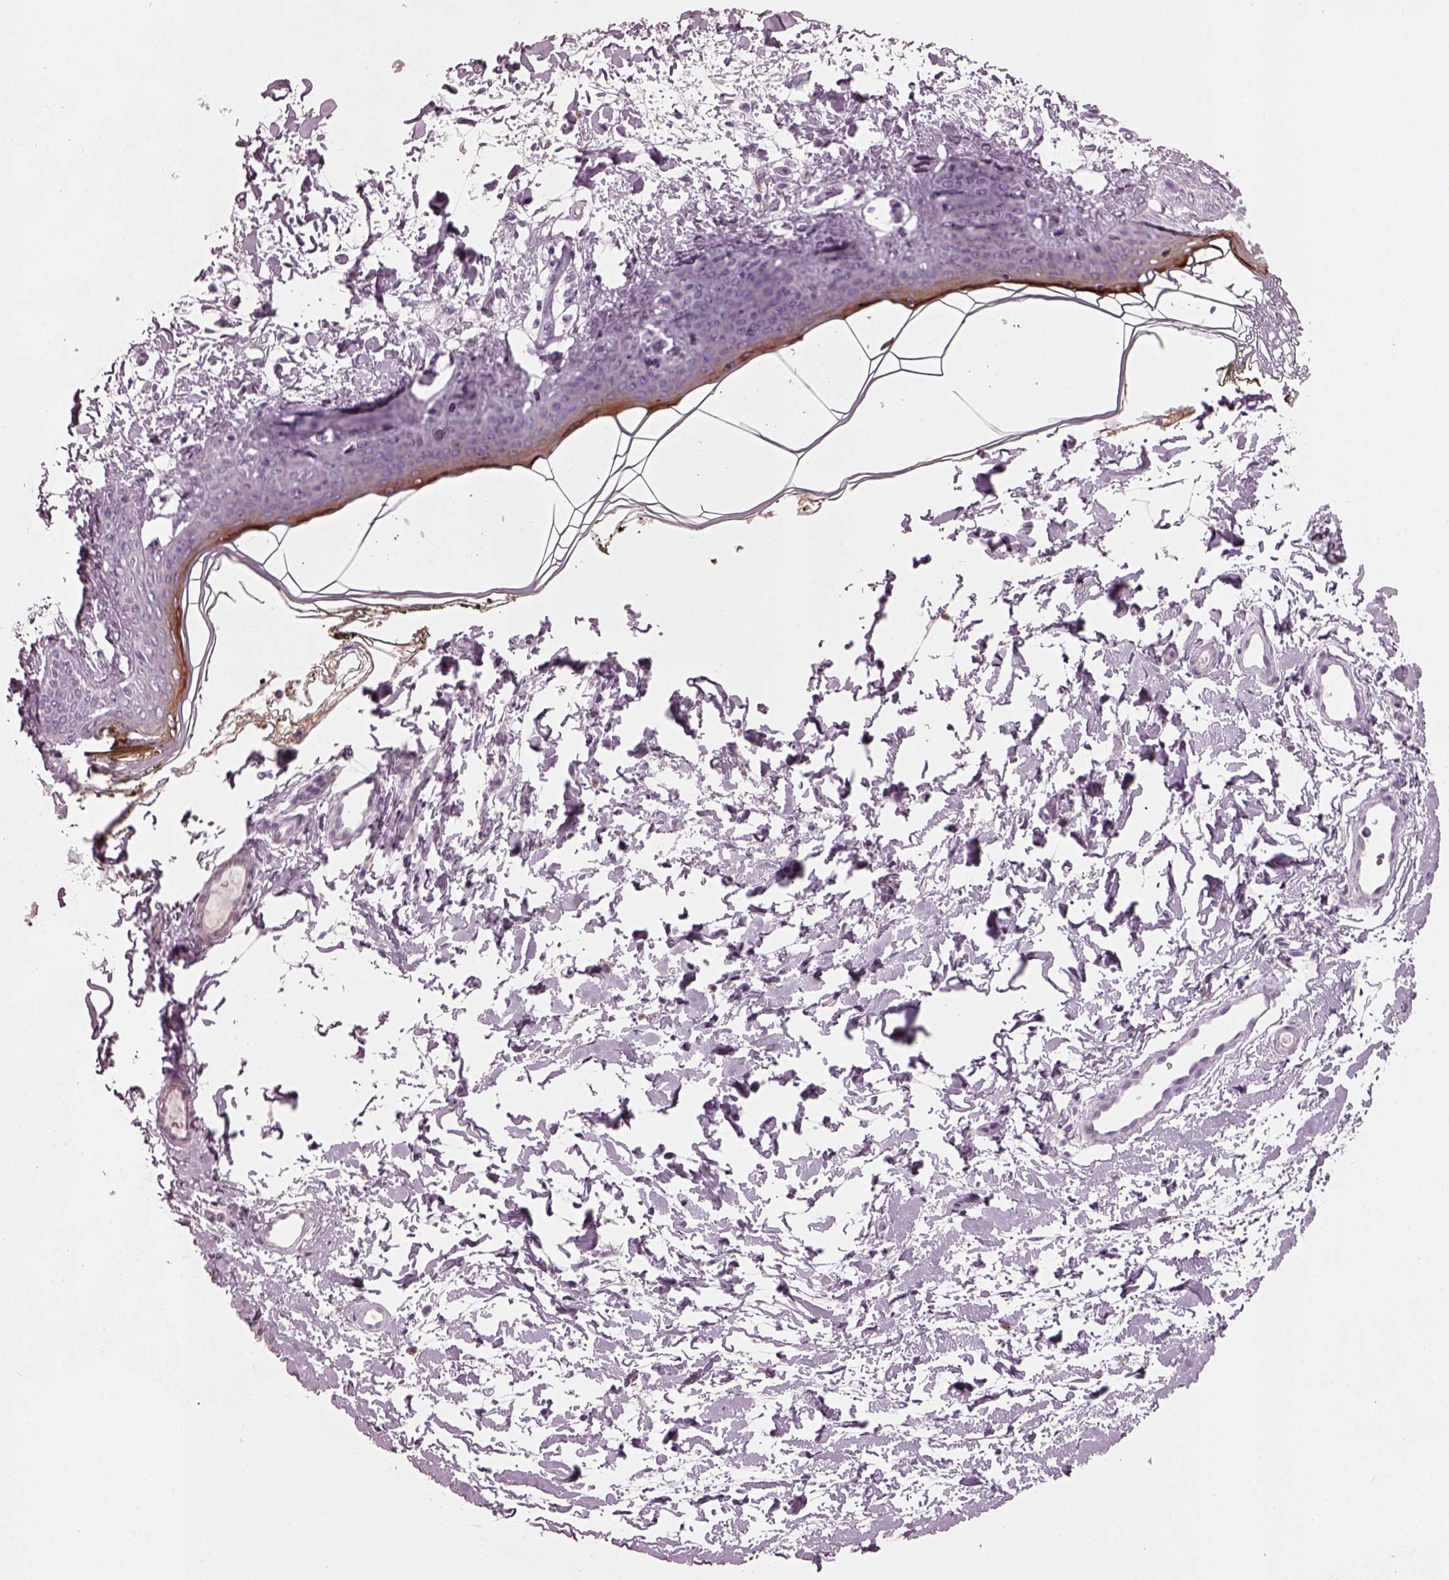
{"staining": {"intensity": "negative", "quantity": "none", "location": "none"}, "tissue": "skin", "cell_type": "Fibroblasts", "image_type": "normal", "snomed": [{"axis": "morphology", "description": "Normal tissue, NOS"}, {"axis": "topography", "description": "Skin"}], "caption": "A histopathology image of skin stained for a protein displays no brown staining in fibroblasts. (IHC, brightfield microscopy, high magnification).", "gene": "PRR9", "patient": {"sex": "female", "age": 34}}